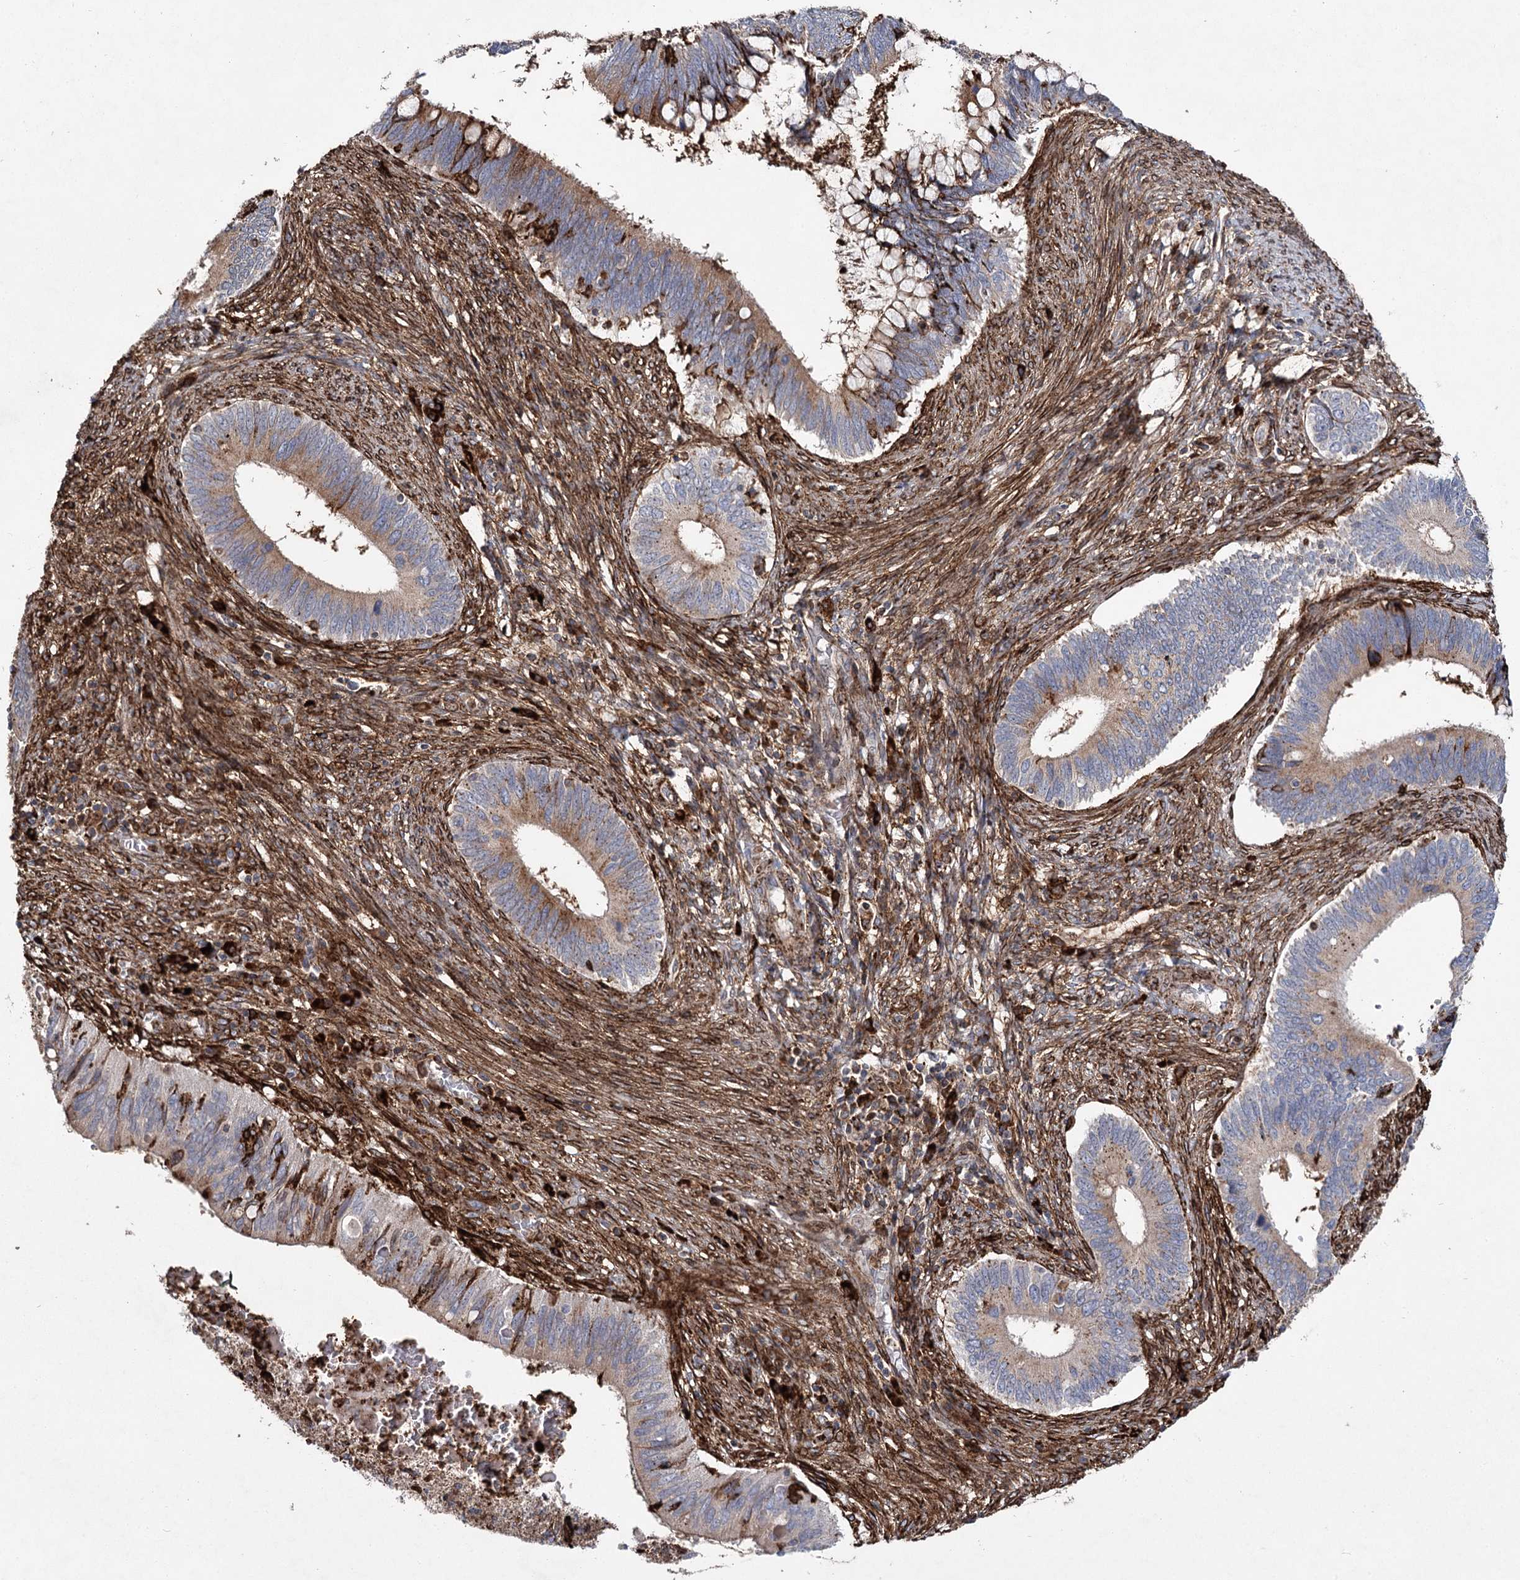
{"staining": {"intensity": "moderate", "quantity": ">75%", "location": "cytoplasmic/membranous"}, "tissue": "cervical cancer", "cell_type": "Tumor cells", "image_type": "cancer", "snomed": [{"axis": "morphology", "description": "Adenocarcinoma, NOS"}, {"axis": "topography", "description": "Cervix"}], "caption": "The immunohistochemical stain highlights moderate cytoplasmic/membranous expression in tumor cells of cervical adenocarcinoma tissue.", "gene": "DCUN1D4", "patient": {"sex": "female", "age": 42}}